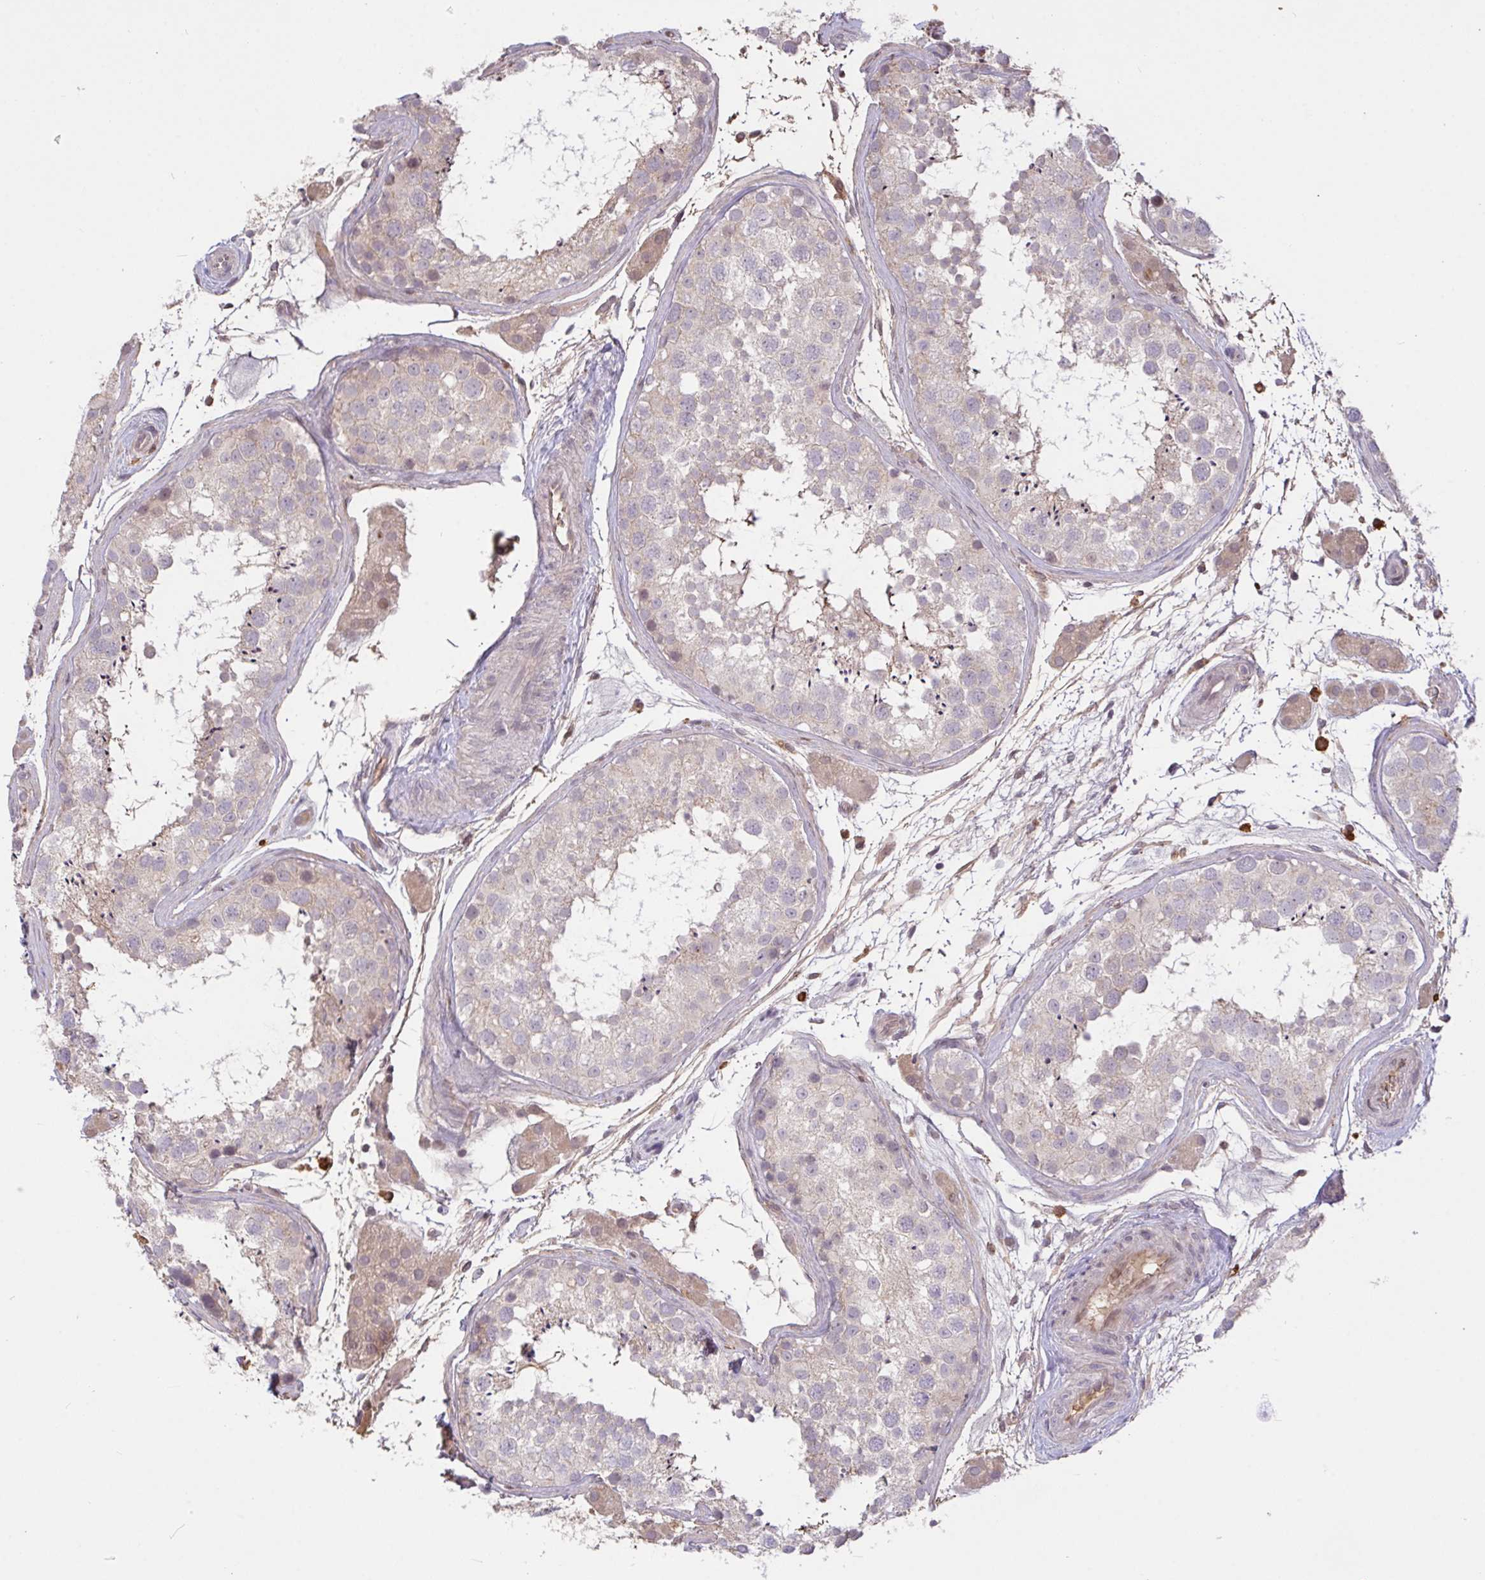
{"staining": {"intensity": "weak", "quantity": "<25%", "location": "cytoplasmic/membranous,nuclear"}, "tissue": "testis", "cell_type": "Cells in seminiferous ducts", "image_type": "normal", "snomed": [{"axis": "morphology", "description": "Normal tissue, NOS"}, {"axis": "topography", "description": "Testis"}], "caption": "High power microscopy micrograph of an immunohistochemistry photomicrograph of unremarkable testis, revealing no significant positivity in cells in seminiferous ducts.", "gene": "FCER1A", "patient": {"sex": "male", "age": 41}}